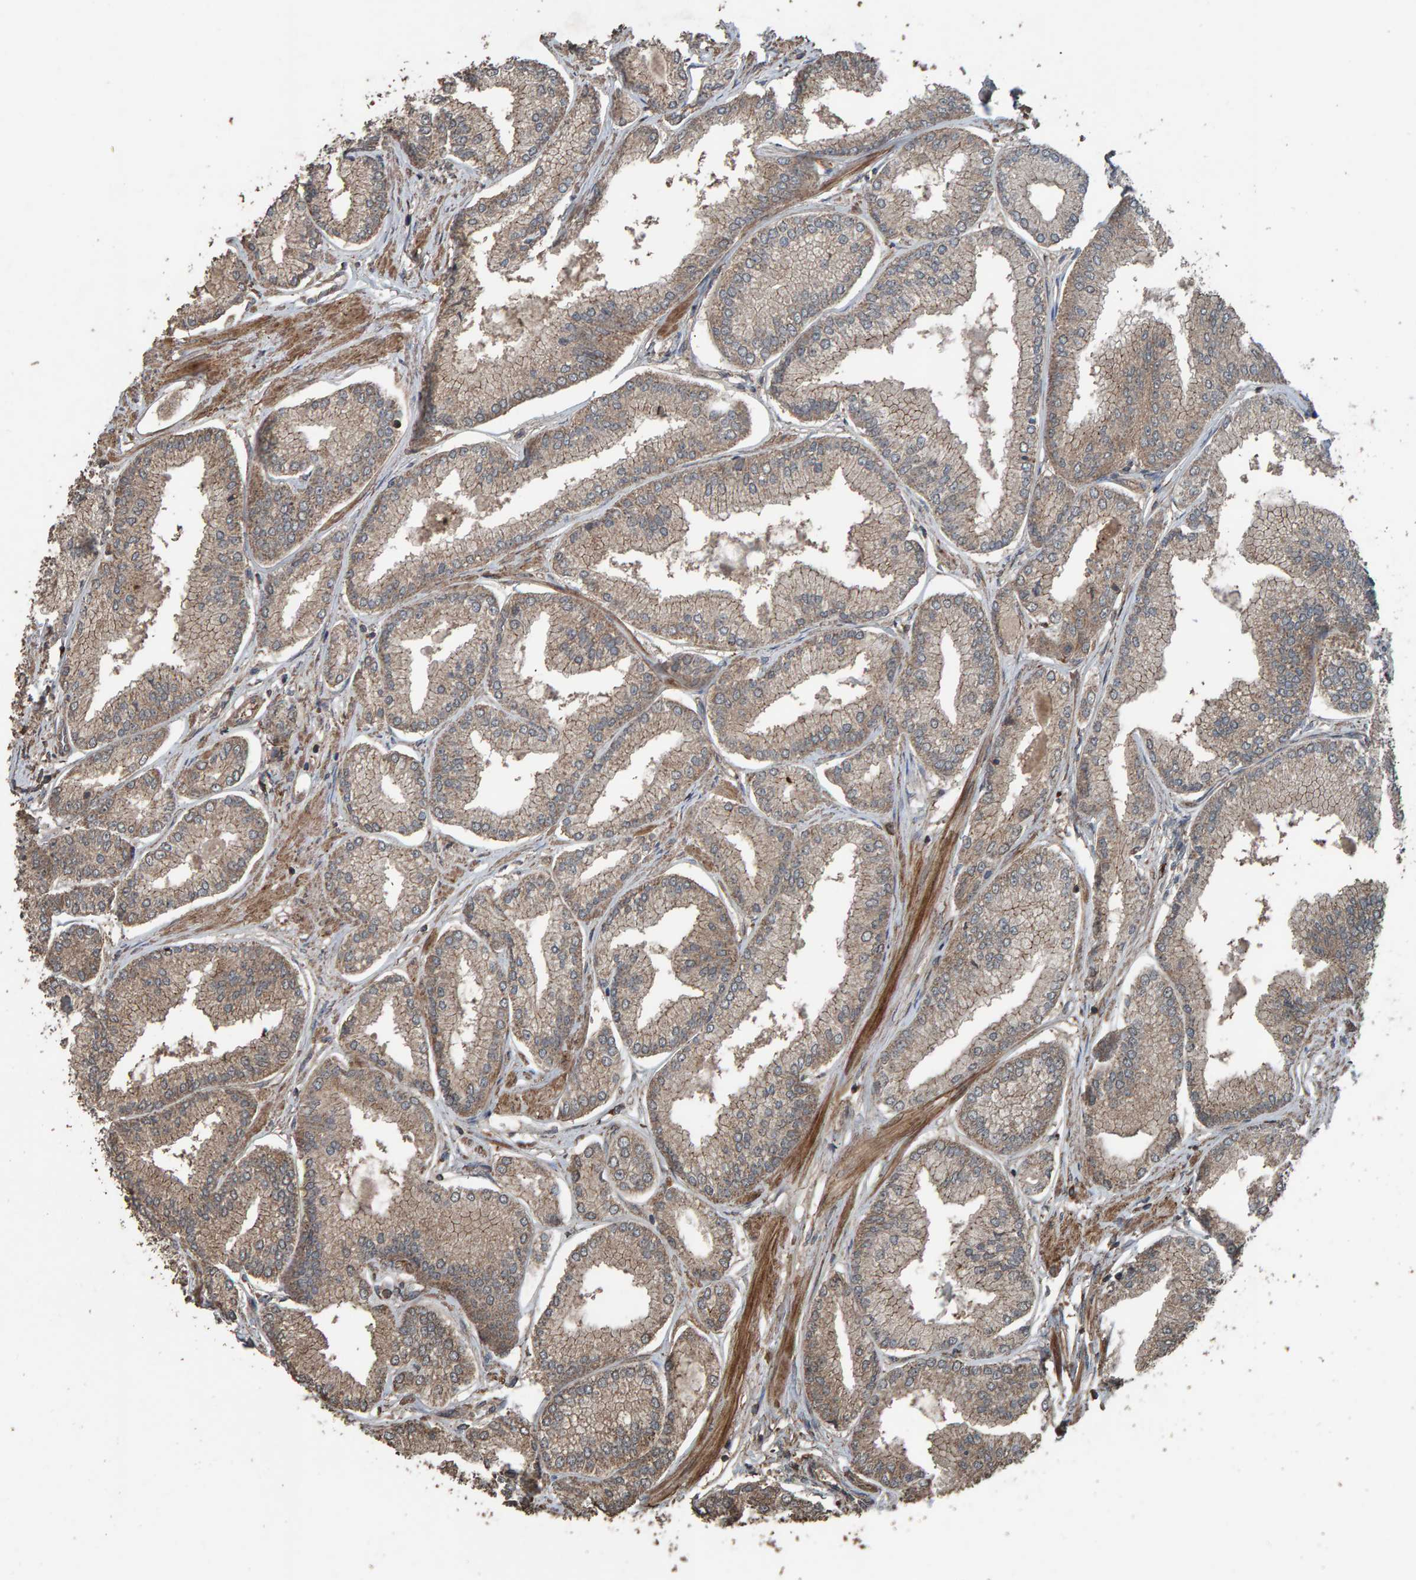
{"staining": {"intensity": "weak", "quantity": ">75%", "location": "cytoplasmic/membranous"}, "tissue": "prostate cancer", "cell_type": "Tumor cells", "image_type": "cancer", "snomed": [{"axis": "morphology", "description": "Adenocarcinoma, Low grade"}, {"axis": "topography", "description": "Prostate"}], "caption": "This is a histology image of IHC staining of prostate low-grade adenocarcinoma, which shows weak expression in the cytoplasmic/membranous of tumor cells.", "gene": "DUS1L", "patient": {"sex": "male", "age": 52}}